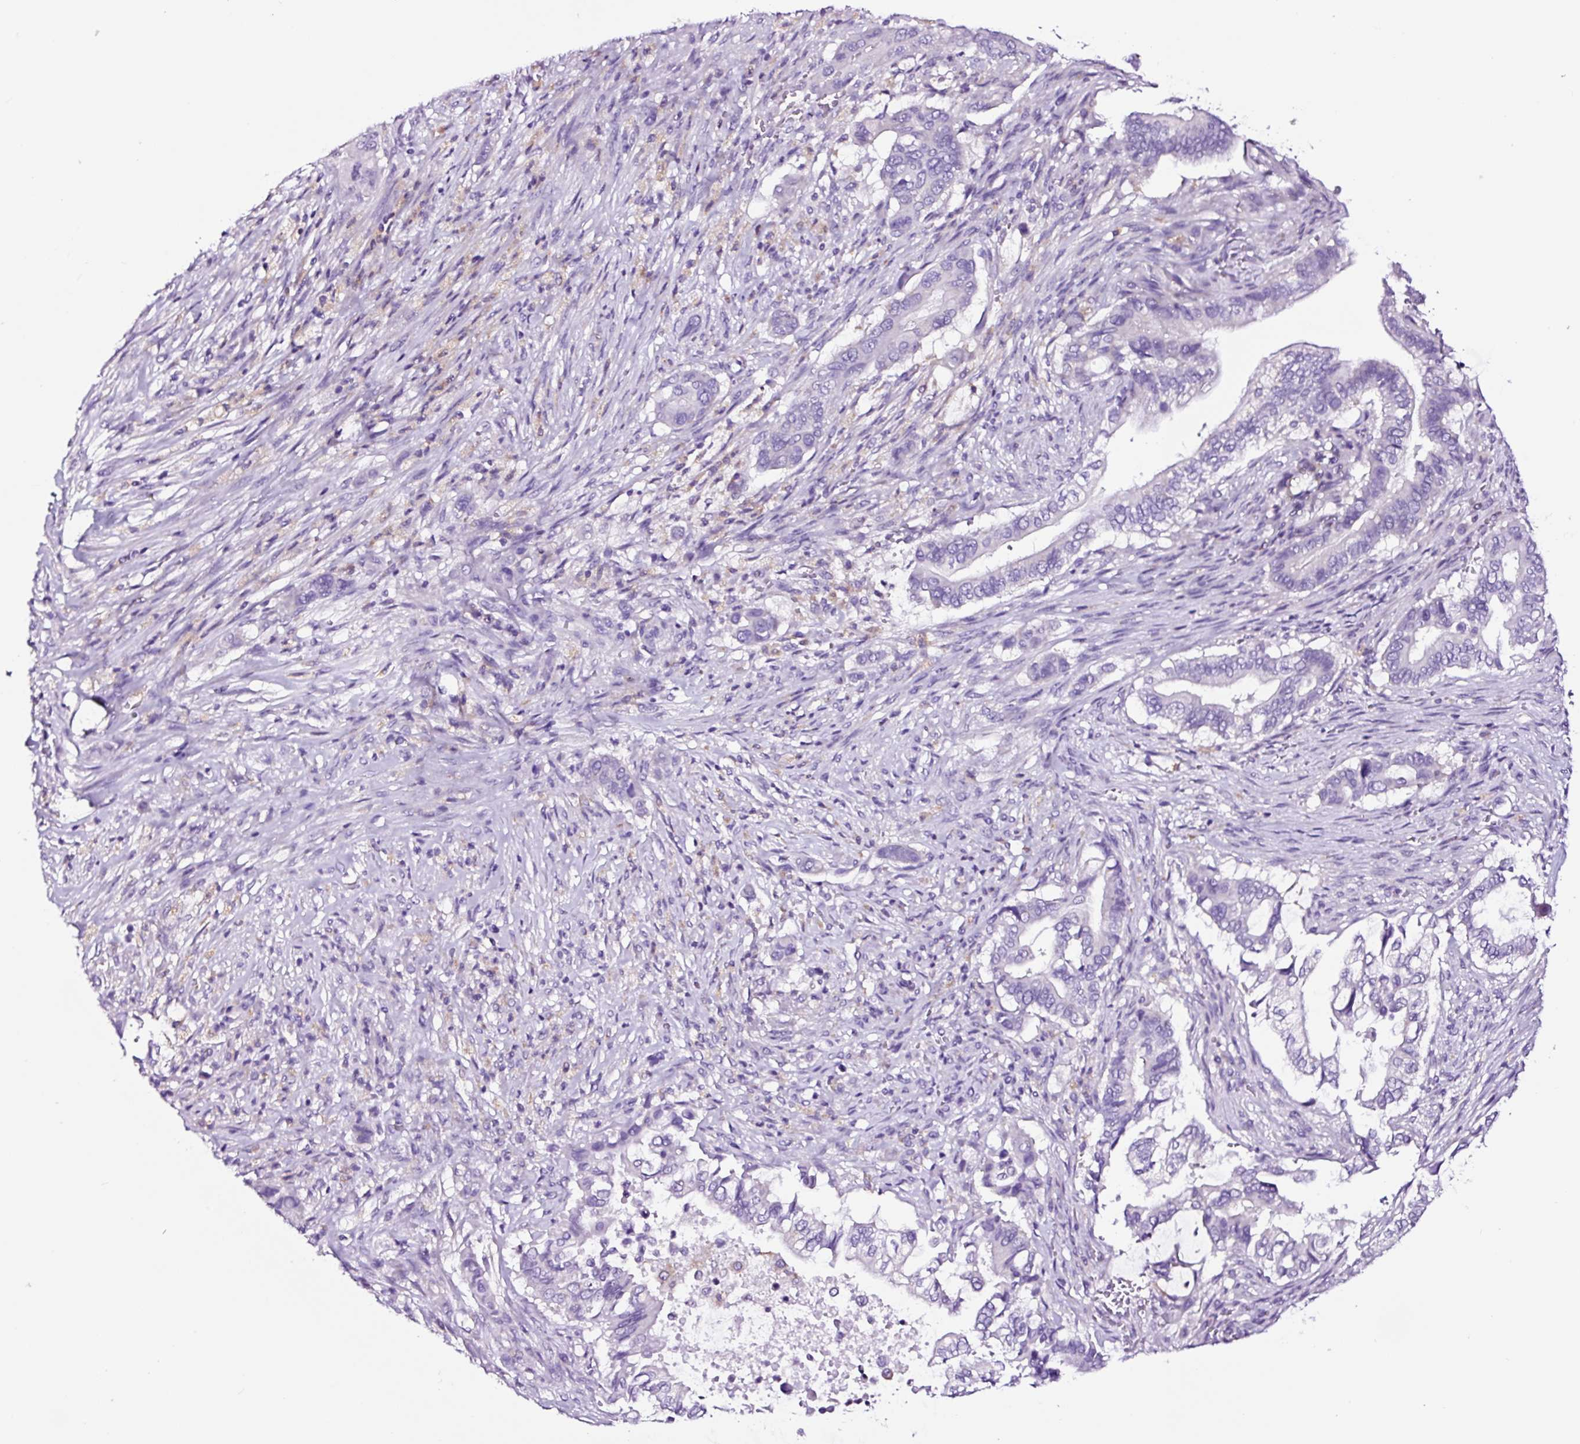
{"staining": {"intensity": "negative", "quantity": "none", "location": "none"}, "tissue": "pancreatic cancer", "cell_type": "Tumor cells", "image_type": "cancer", "snomed": [{"axis": "morphology", "description": "Adenocarcinoma, NOS"}, {"axis": "topography", "description": "Pancreas"}], "caption": "A high-resolution histopathology image shows immunohistochemistry (IHC) staining of pancreatic adenocarcinoma, which demonstrates no significant positivity in tumor cells. (DAB IHC visualized using brightfield microscopy, high magnification).", "gene": "FBXL7", "patient": {"sex": "male", "age": 68}}